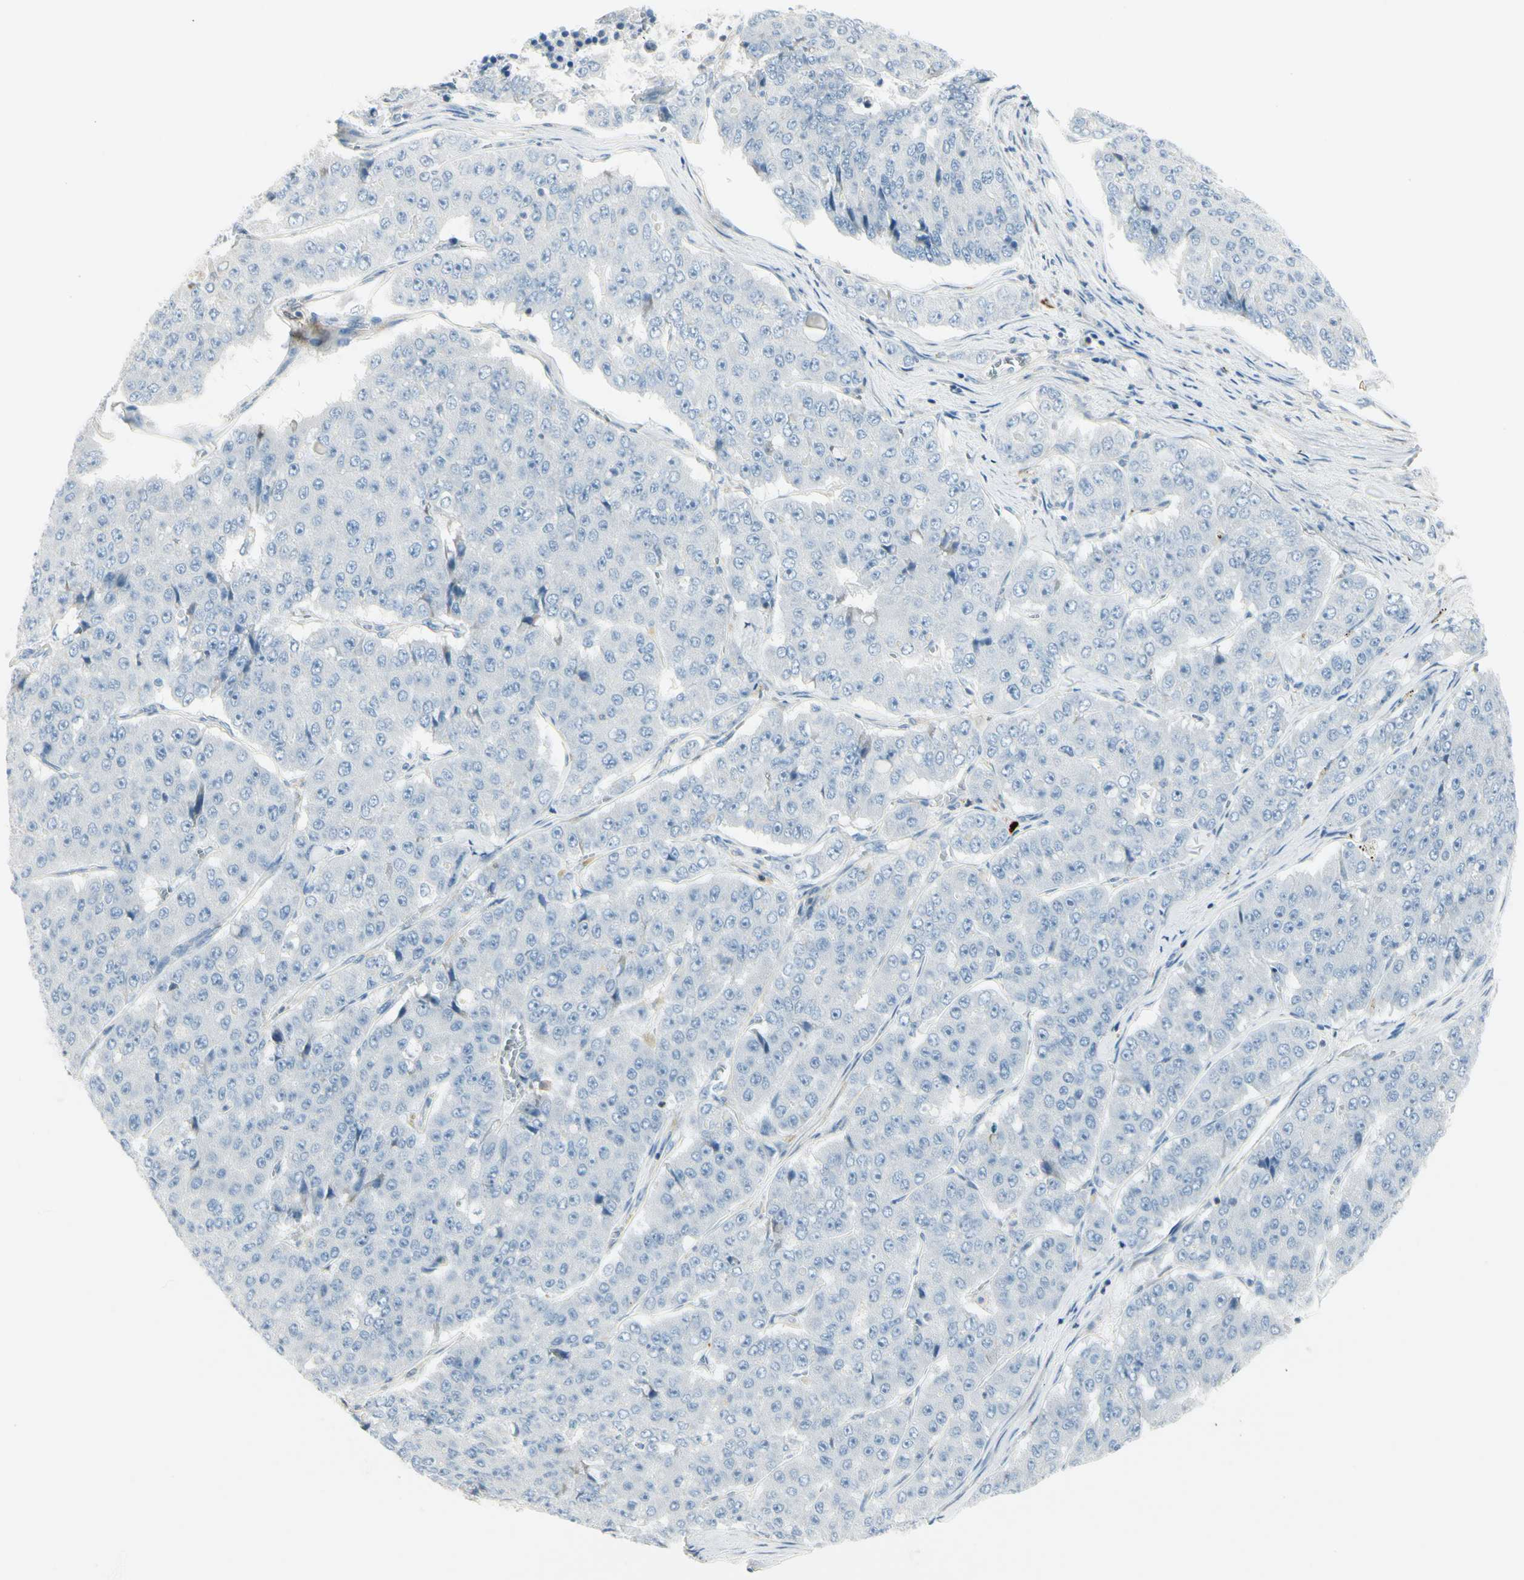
{"staining": {"intensity": "negative", "quantity": "none", "location": "none"}, "tissue": "pancreatic cancer", "cell_type": "Tumor cells", "image_type": "cancer", "snomed": [{"axis": "morphology", "description": "Adenocarcinoma, NOS"}, {"axis": "topography", "description": "Pancreas"}], "caption": "This is an immunohistochemistry (IHC) histopathology image of human pancreatic cancer (adenocarcinoma). There is no staining in tumor cells.", "gene": "TRAF1", "patient": {"sex": "male", "age": 50}}